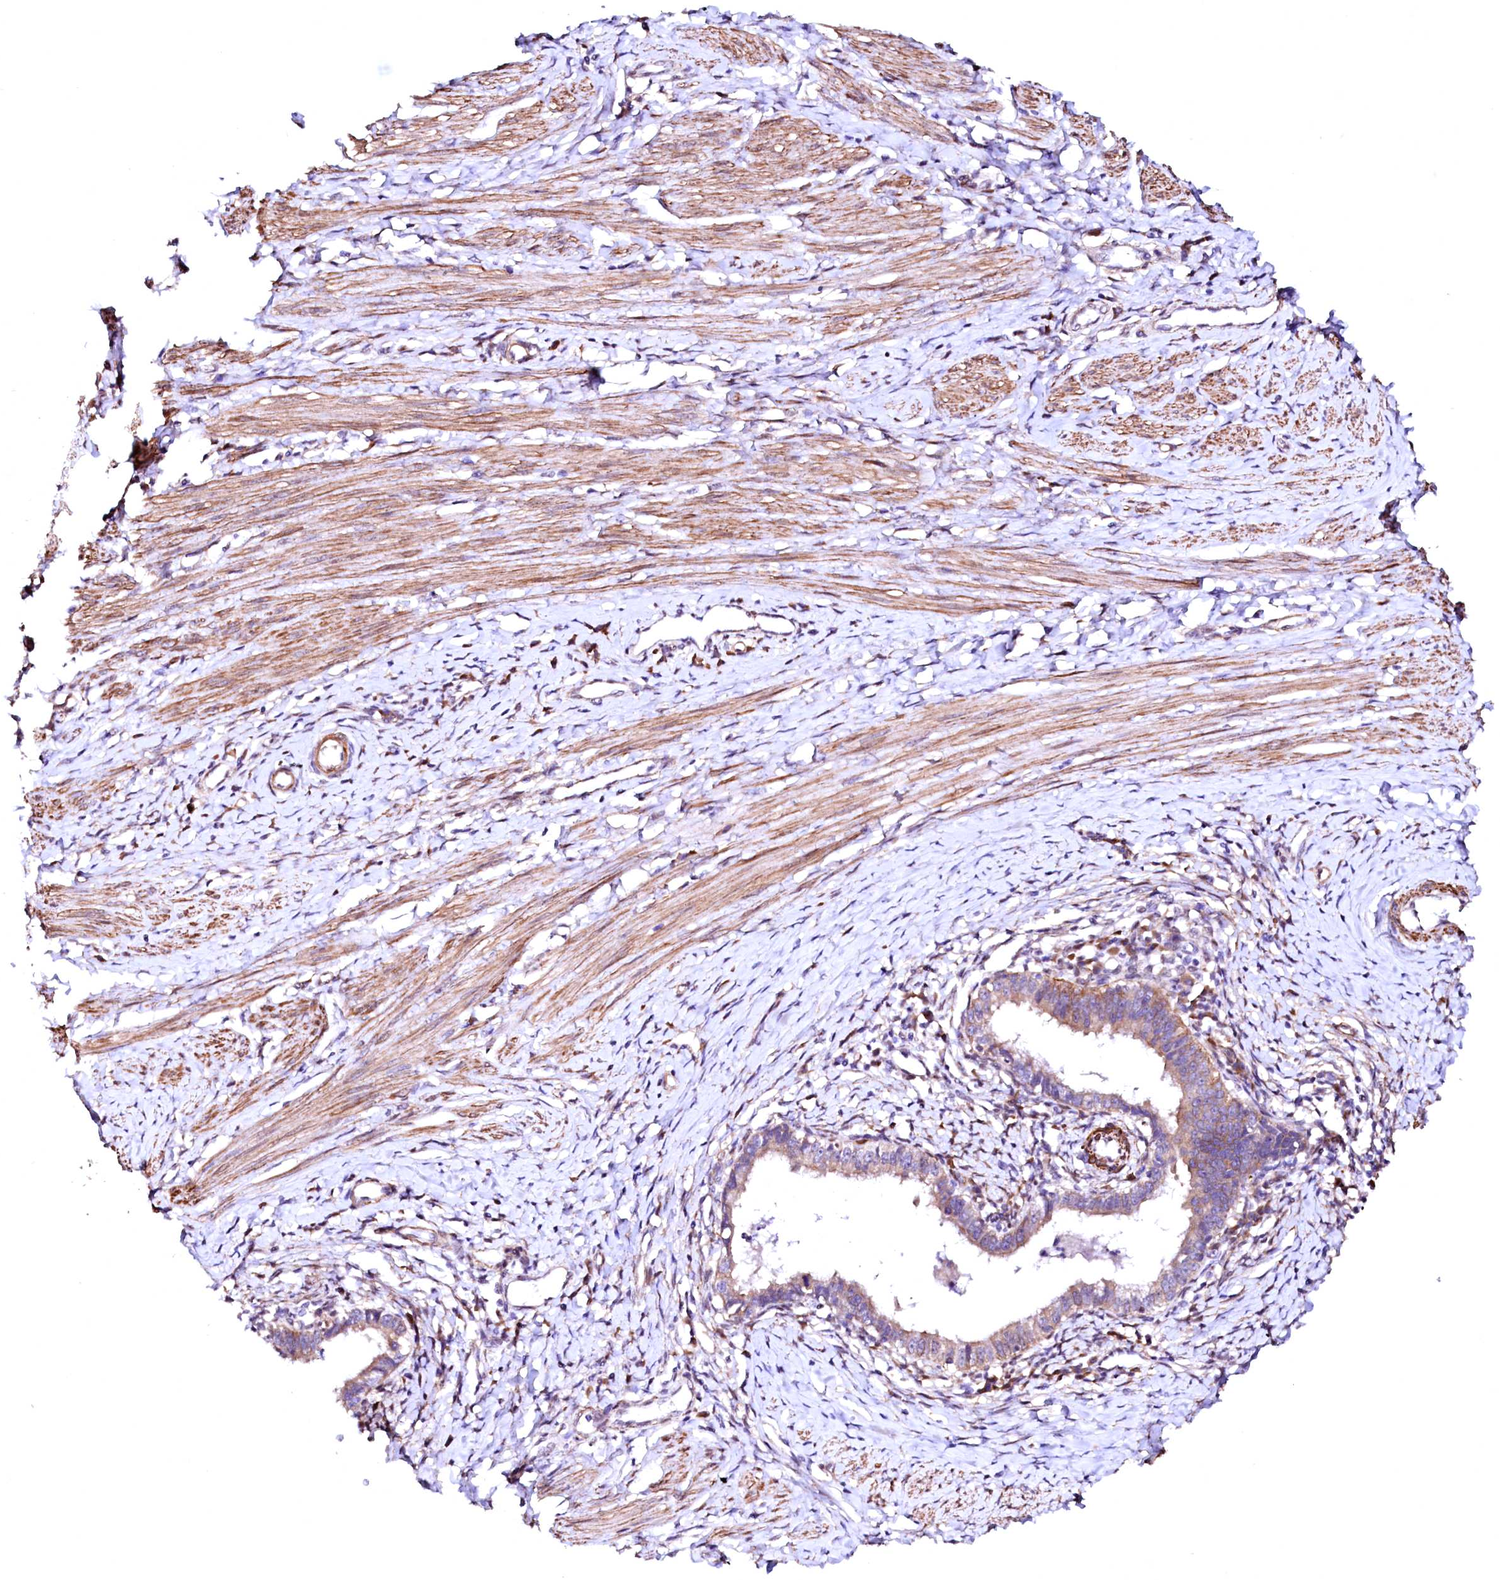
{"staining": {"intensity": "weak", "quantity": "25%-75%", "location": "cytoplasmic/membranous"}, "tissue": "cervical cancer", "cell_type": "Tumor cells", "image_type": "cancer", "snomed": [{"axis": "morphology", "description": "Adenocarcinoma, NOS"}, {"axis": "topography", "description": "Cervix"}], "caption": "Brown immunohistochemical staining in human adenocarcinoma (cervical) shows weak cytoplasmic/membranous staining in approximately 25%-75% of tumor cells. Using DAB (brown) and hematoxylin (blue) stains, captured at high magnification using brightfield microscopy.", "gene": "GPR176", "patient": {"sex": "female", "age": 36}}